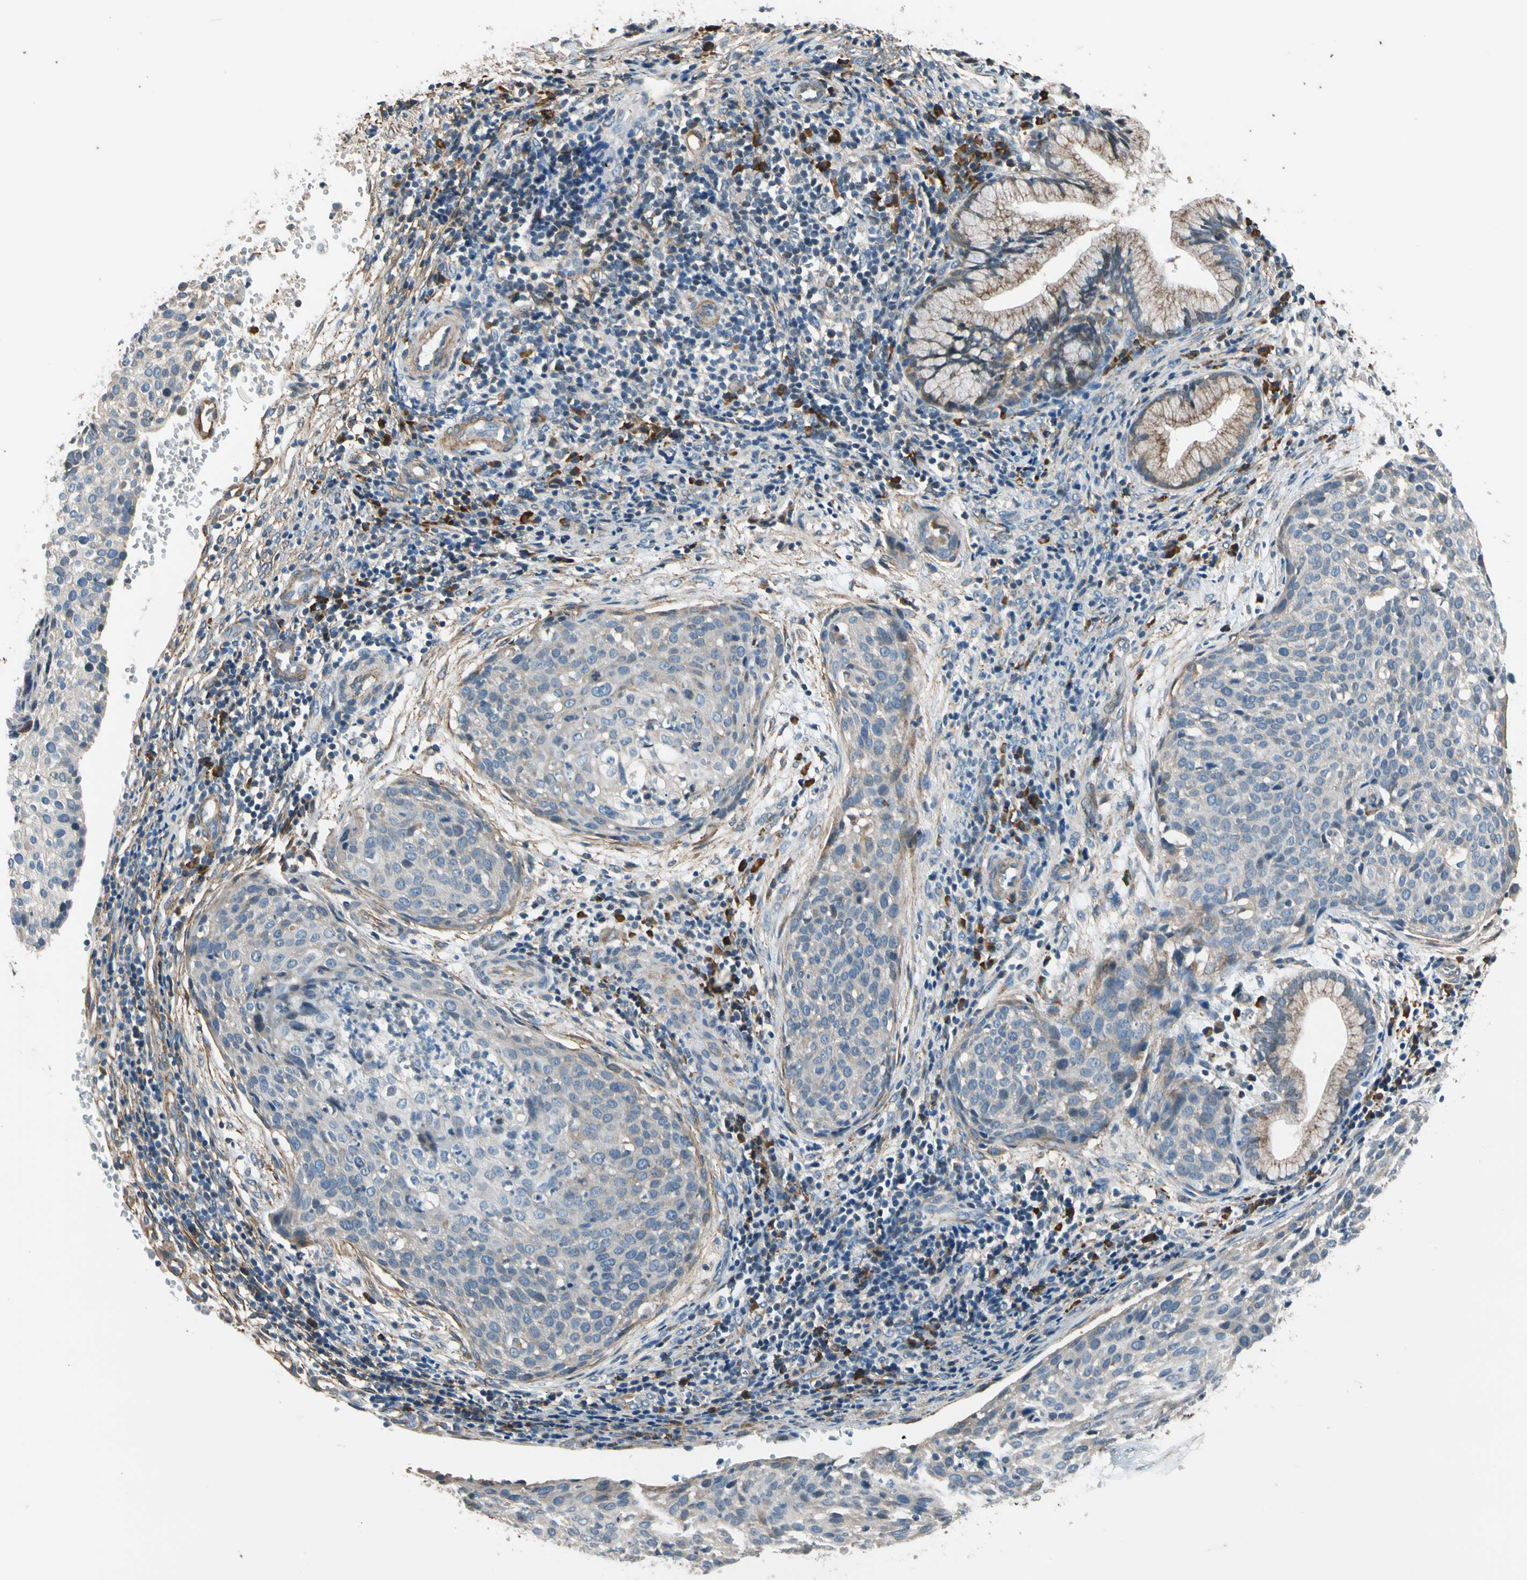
{"staining": {"intensity": "weak", "quantity": "25%-75%", "location": "cytoplasmic/membranous"}, "tissue": "cervical cancer", "cell_type": "Tumor cells", "image_type": "cancer", "snomed": [{"axis": "morphology", "description": "Squamous cell carcinoma, NOS"}, {"axis": "topography", "description": "Cervix"}], "caption": "IHC staining of cervical squamous cell carcinoma, which reveals low levels of weak cytoplasmic/membranous staining in about 25%-75% of tumor cells indicating weak cytoplasmic/membranous protein positivity. The staining was performed using DAB (brown) for protein detection and nuclei were counterstained in hematoxylin (blue).", "gene": "LIMK2", "patient": {"sex": "female", "age": 38}}